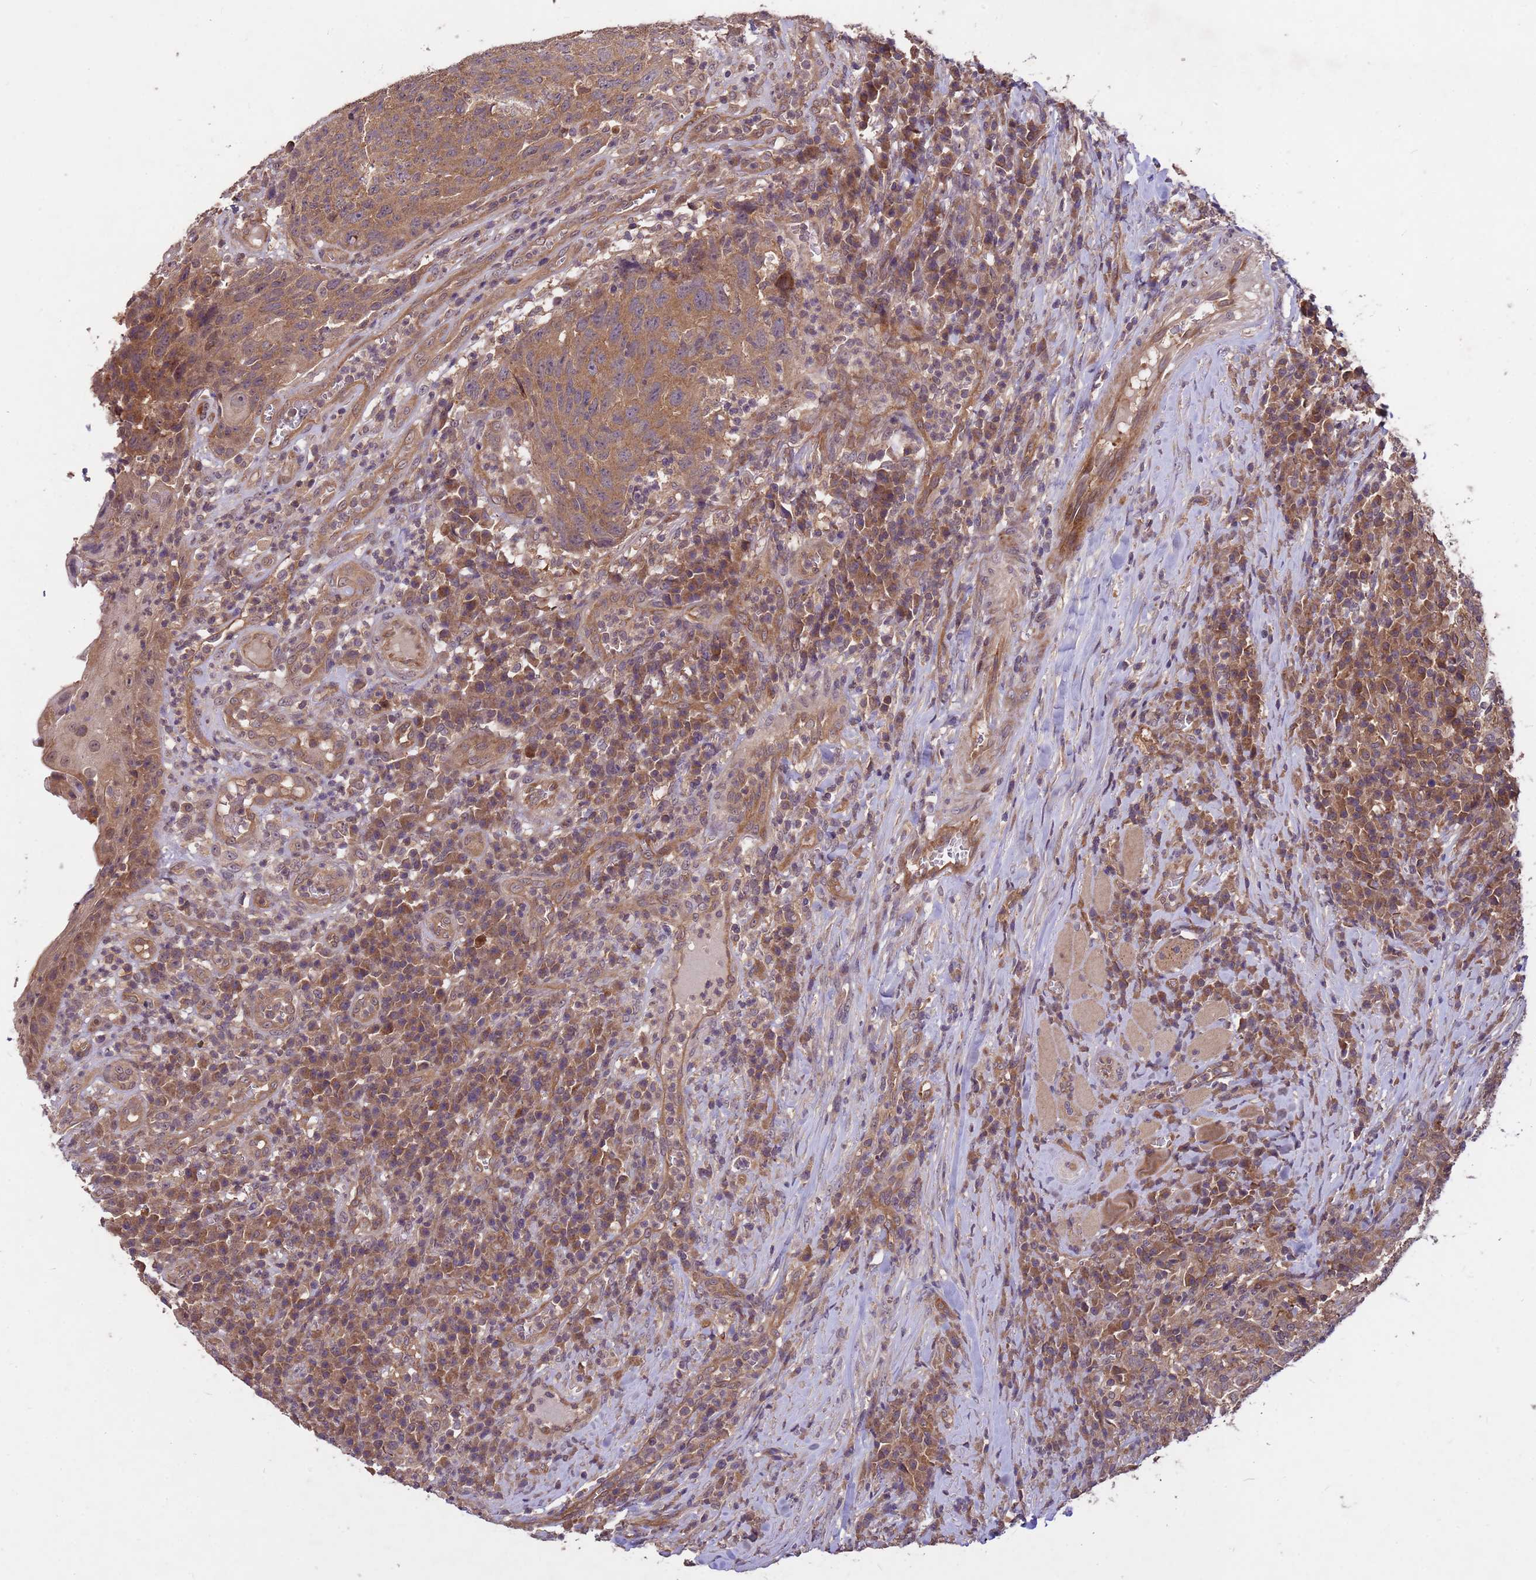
{"staining": {"intensity": "moderate", "quantity": ">75%", "location": "cytoplasmic/membranous"}, "tissue": "head and neck cancer", "cell_type": "Tumor cells", "image_type": "cancer", "snomed": [{"axis": "morphology", "description": "Squamous cell carcinoma, NOS"}, {"axis": "topography", "description": "Head-Neck"}], "caption": "A high-resolution photomicrograph shows immunohistochemistry staining of squamous cell carcinoma (head and neck), which displays moderate cytoplasmic/membranous positivity in about >75% of tumor cells.", "gene": "PPP2CB", "patient": {"sex": "male", "age": 66}}